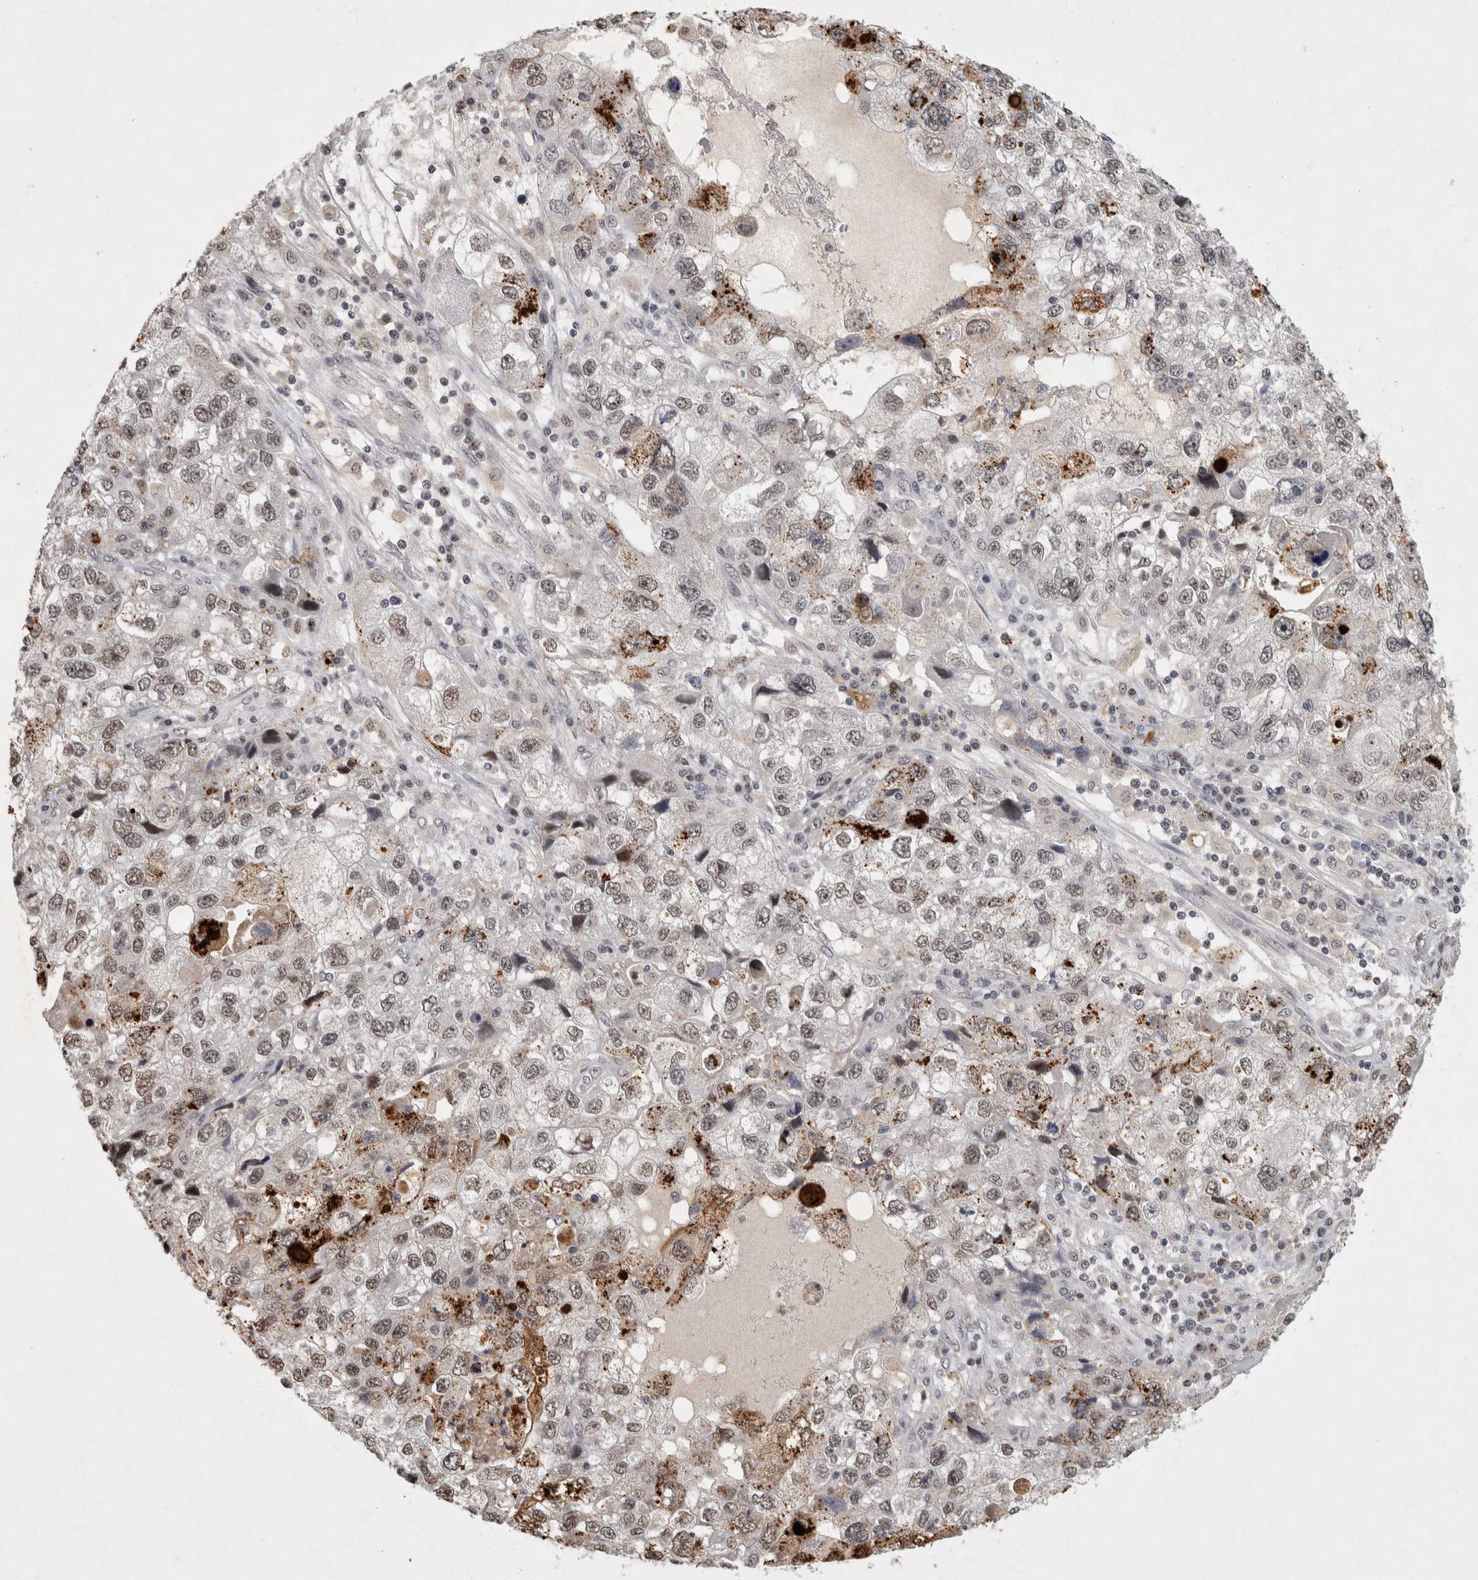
{"staining": {"intensity": "weak", "quantity": ">75%", "location": "nuclear"}, "tissue": "endometrial cancer", "cell_type": "Tumor cells", "image_type": "cancer", "snomed": [{"axis": "morphology", "description": "Adenocarcinoma, NOS"}, {"axis": "topography", "description": "Endometrium"}], "caption": "Endometrial adenocarcinoma stained with DAB (3,3'-diaminobenzidine) immunohistochemistry shows low levels of weak nuclear expression in approximately >75% of tumor cells.", "gene": "XRCC5", "patient": {"sex": "female", "age": 49}}